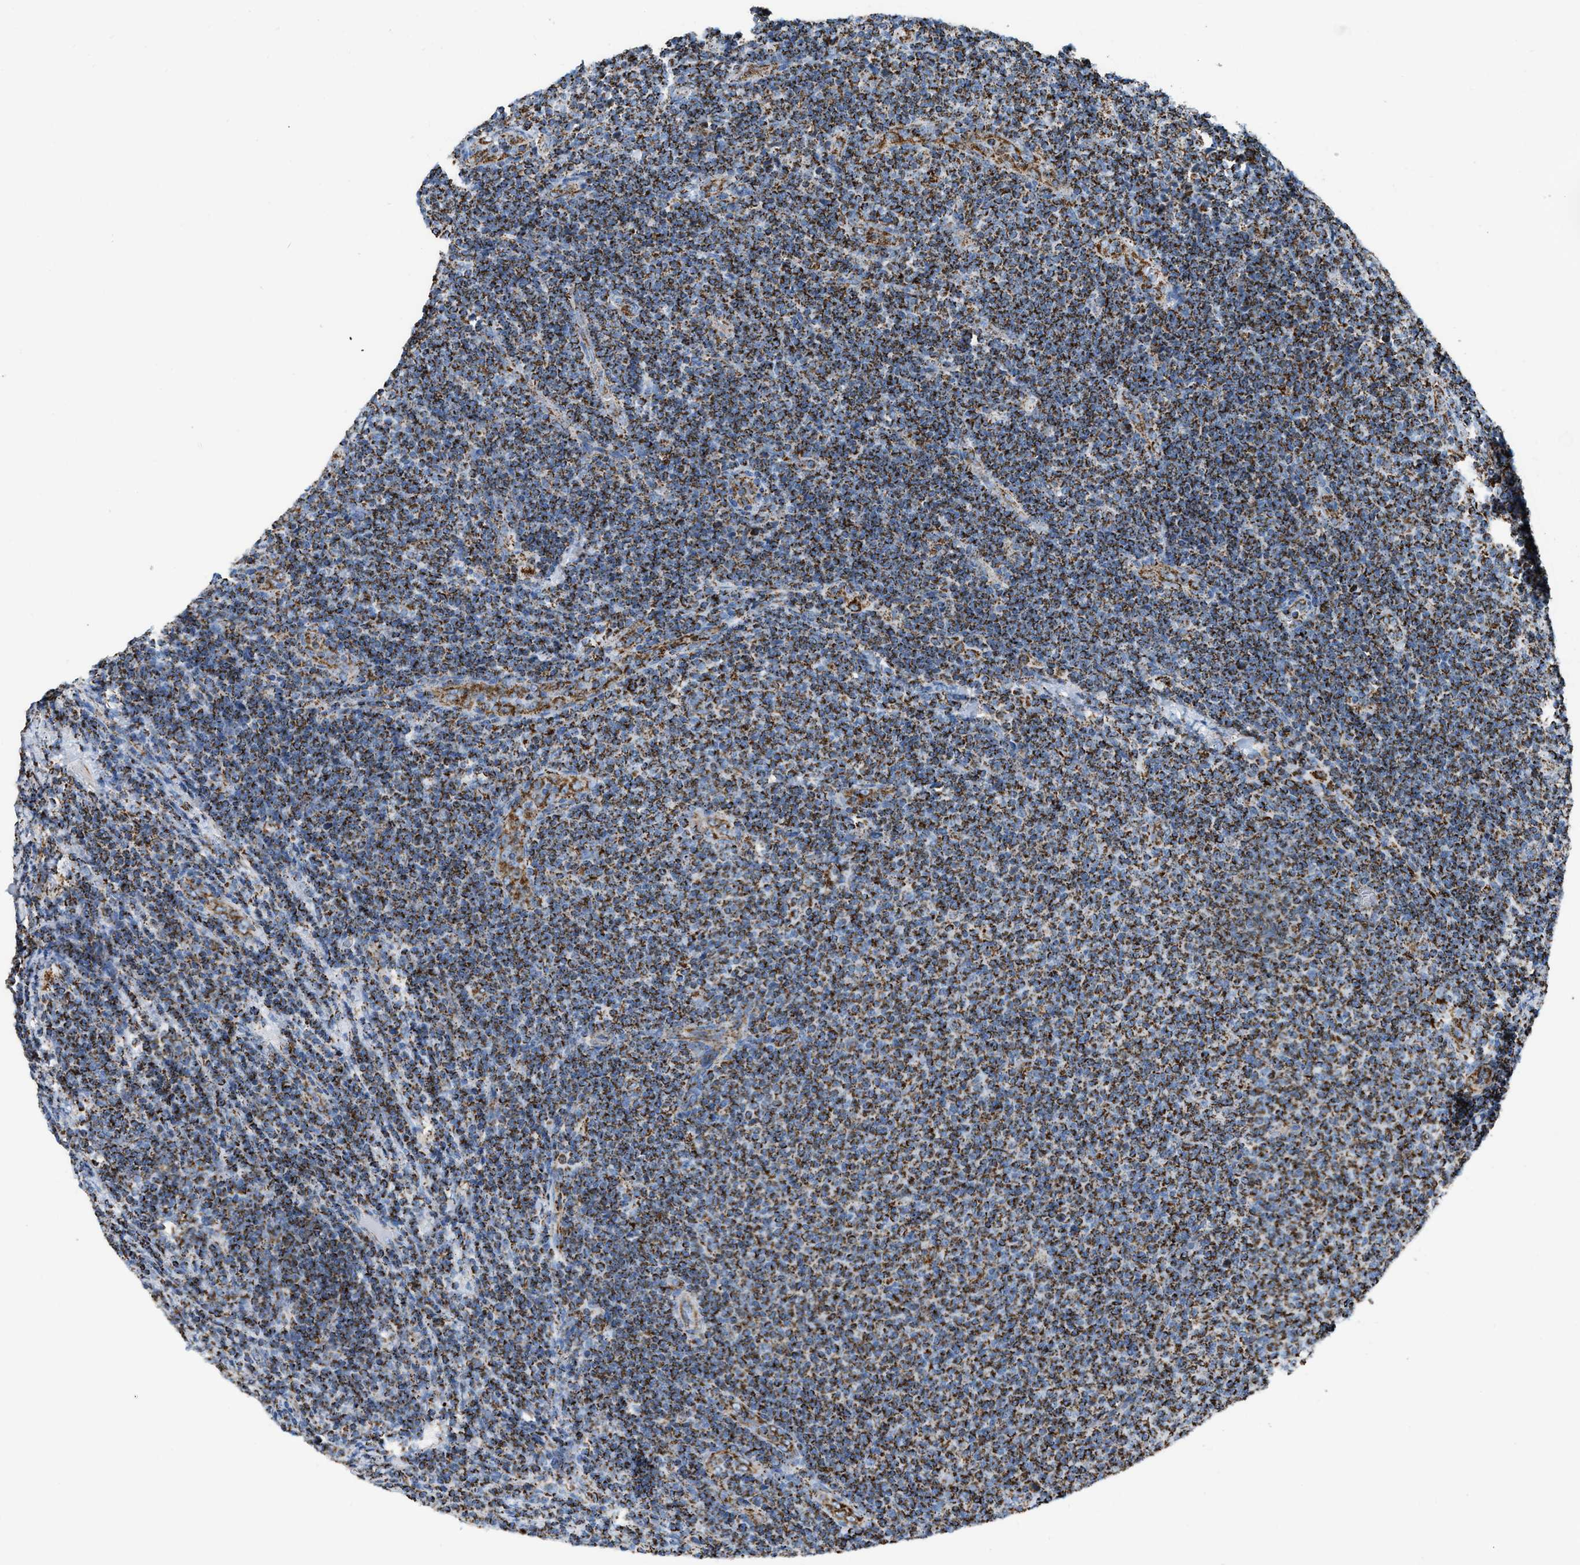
{"staining": {"intensity": "strong", "quantity": ">75%", "location": "cytoplasmic/membranous"}, "tissue": "lymphoma", "cell_type": "Tumor cells", "image_type": "cancer", "snomed": [{"axis": "morphology", "description": "Malignant lymphoma, non-Hodgkin's type, Low grade"}, {"axis": "topography", "description": "Lymph node"}], "caption": "Tumor cells demonstrate high levels of strong cytoplasmic/membranous staining in approximately >75% of cells in human lymphoma.", "gene": "ETFB", "patient": {"sex": "male", "age": 66}}